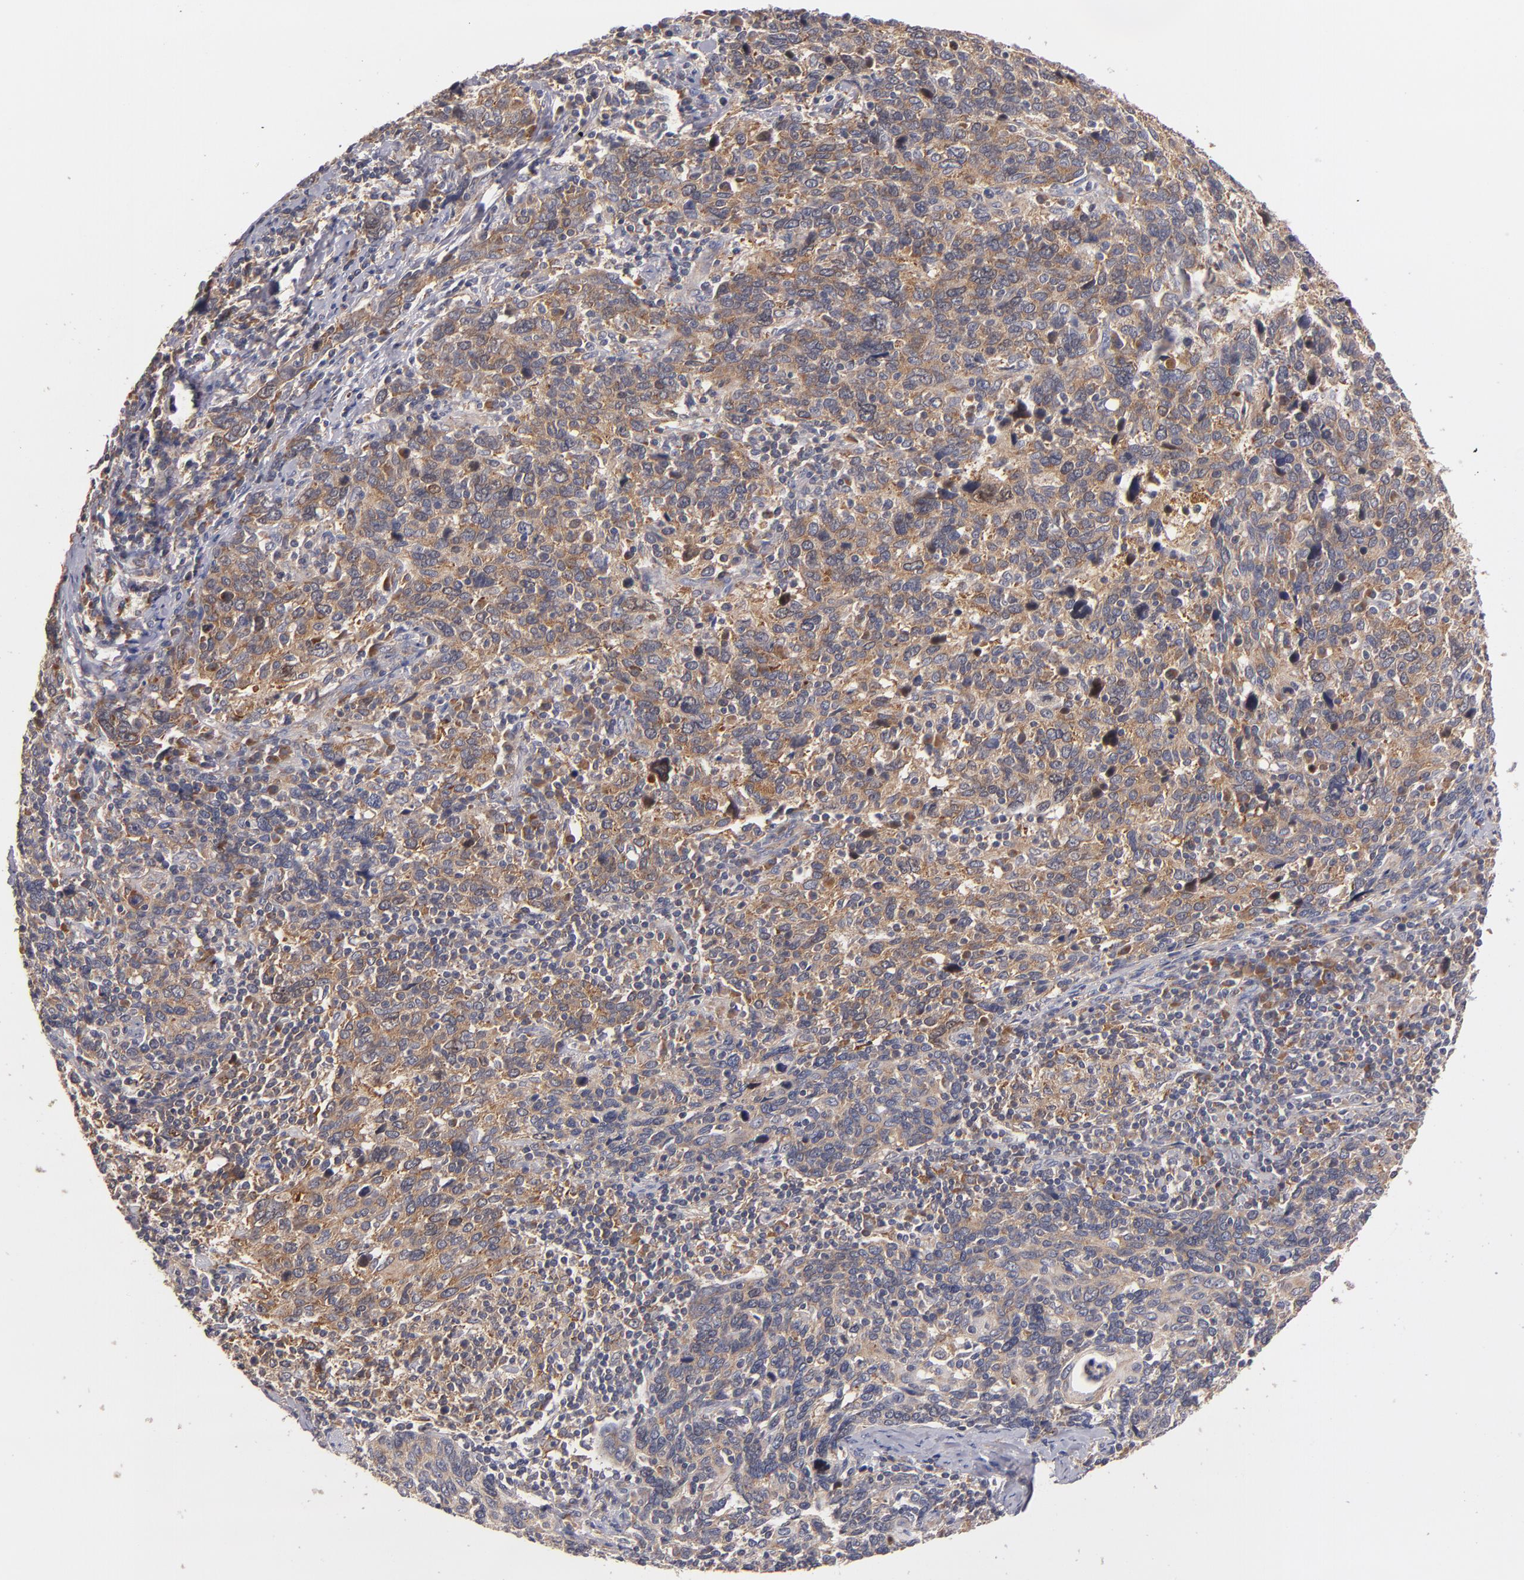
{"staining": {"intensity": "moderate", "quantity": ">75%", "location": "cytoplasmic/membranous"}, "tissue": "cervical cancer", "cell_type": "Tumor cells", "image_type": "cancer", "snomed": [{"axis": "morphology", "description": "Squamous cell carcinoma, NOS"}, {"axis": "topography", "description": "Cervix"}], "caption": "High-power microscopy captured an immunohistochemistry (IHC) photomicrograph of squamous cell carcinoma (cervical), revealing moderate cytoplasmic/membranous expression in approximately >75% of tumor cells.", "gene": "UPF3B", "patient": {"sex": "female", "age": 41}}